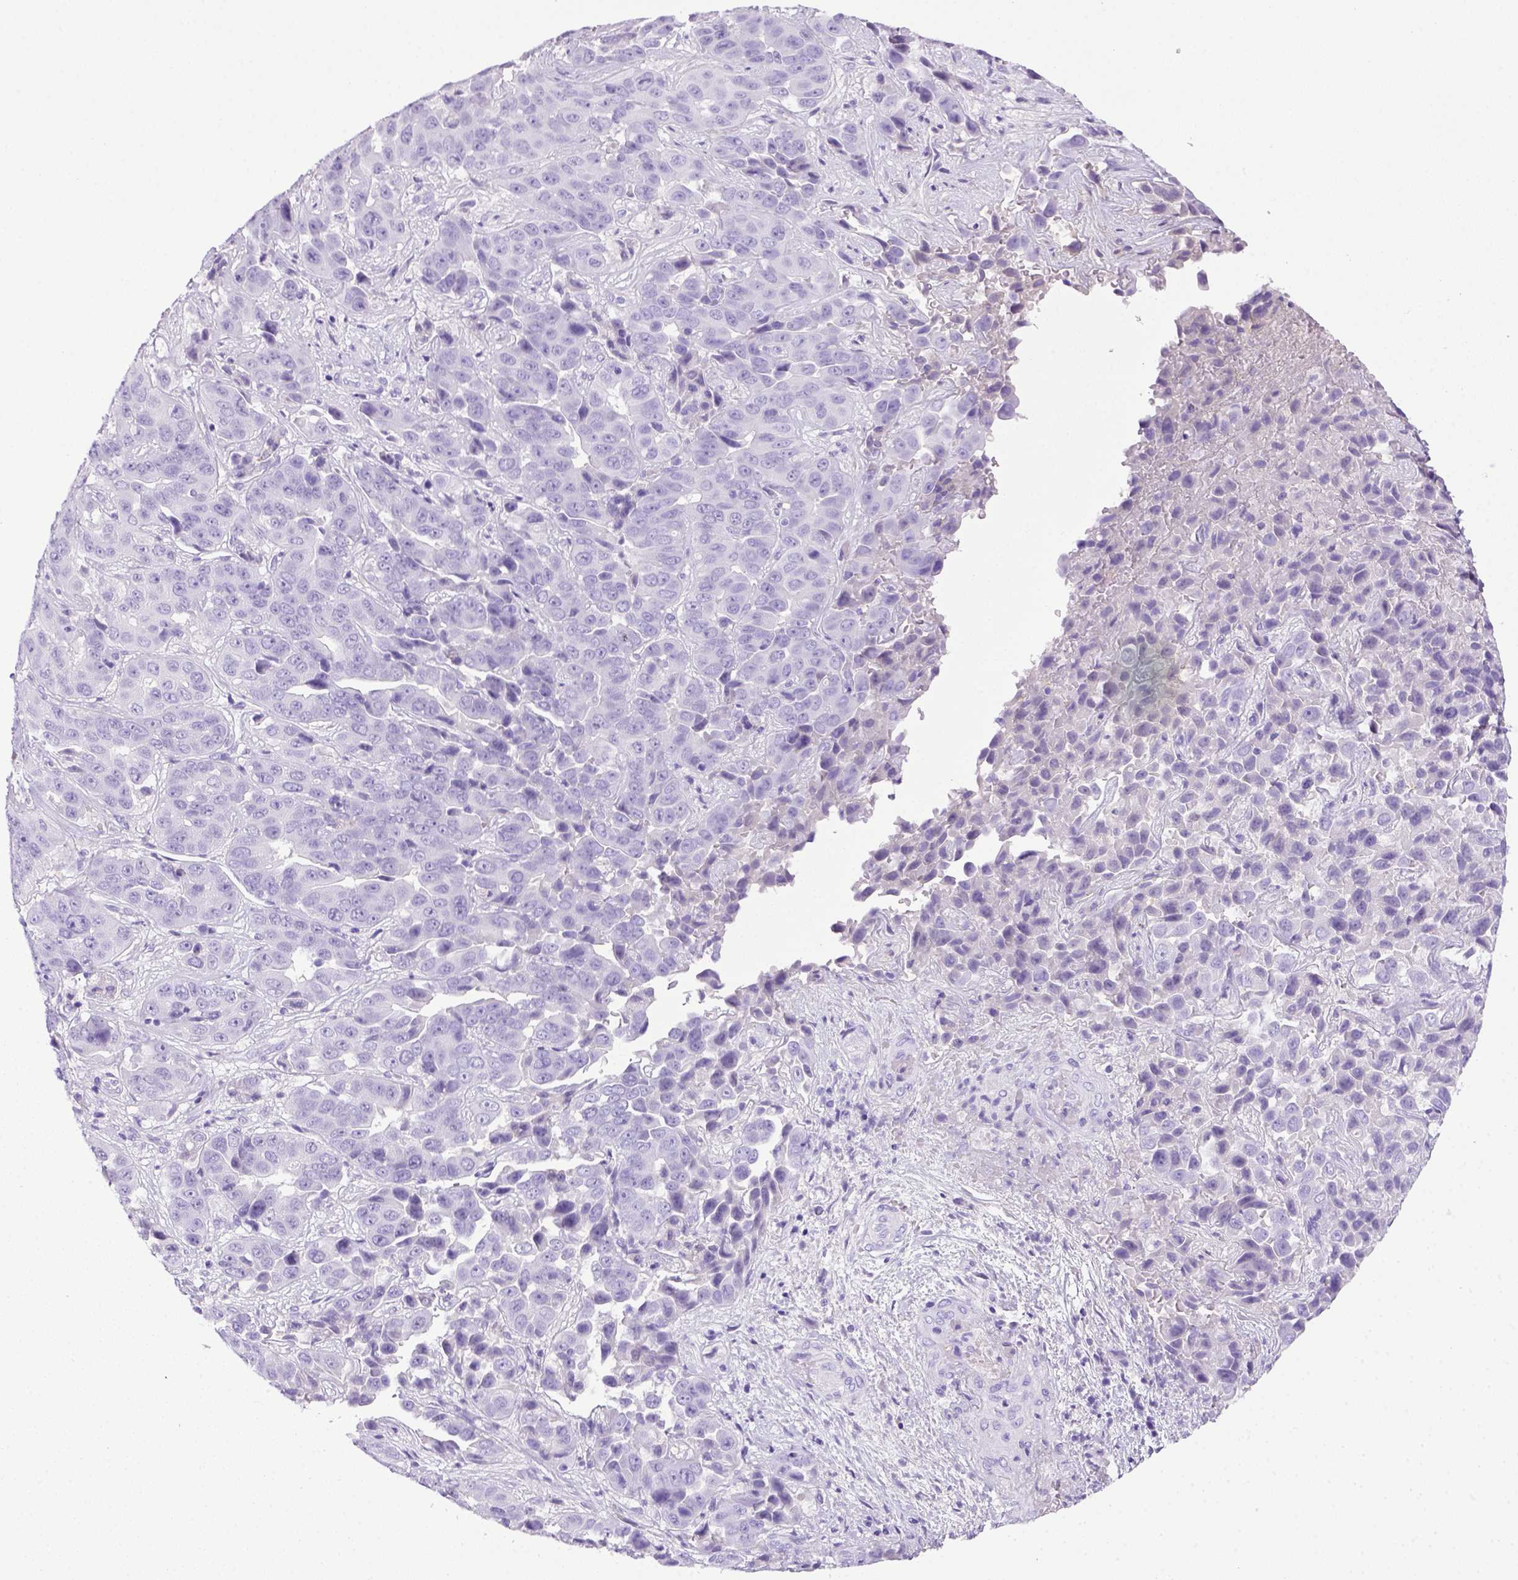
{"staining": {"intensity": "negative", "quantity": "none", "location": "none"}, "tissue": "liver cancer", "cell_type": "Tumor cells", "image_type": "cancer", "snomed": [{"axis": "morphology", "description": "Cholangiocarcinoma"}, {"axis": "topography", "description": "Liver"}], "caption": "A micrograph of human cholangiocarcinoma (liver) is negative for staining in tumor cells.", "gene": "ITIH4", "patient": {"sex": "female", "age": 52}}